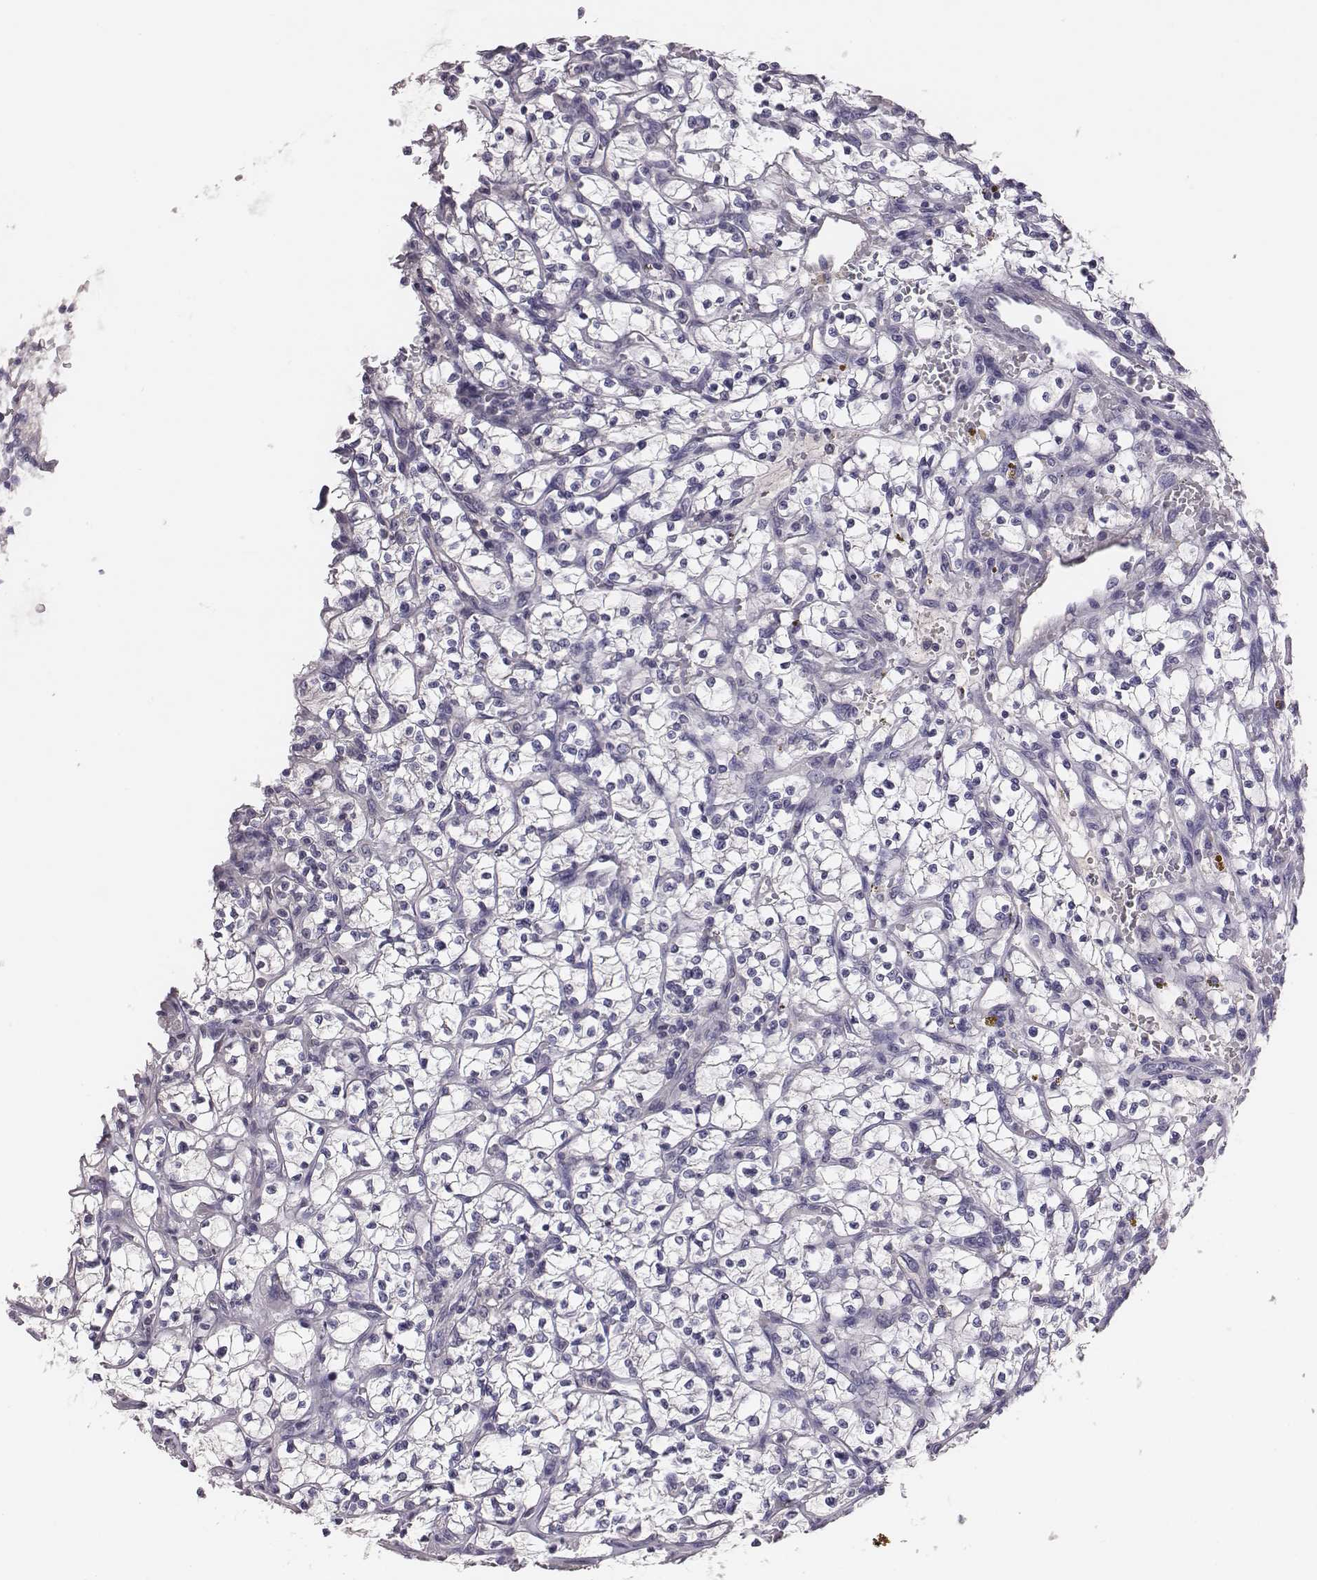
{"staining": {"intensity": "negative", "quantity": "none", "location": "none"}, "tissue": "renal cancer", "cell_type": "Tumor cells", "image_type": "cancer", "snomed": [{"axis": "morphology", "description": "Adenocarcinoma, NOS"}, {"axis": "topography", "description": "Kidney"}], "caption": "Renal cancer (adenocarcinoma) was stained to show a protein in brown. There is no significant positivity in tumor cells. (Stains: DAB (3,3'-diaminobenzidine) immunohistochemistry (IHC) with hematoxylin counter stain, Microscopy: brightfield microscopy at high magnification).", "gene": "EN1", "patient": {"sex": "female", "age": 64}}